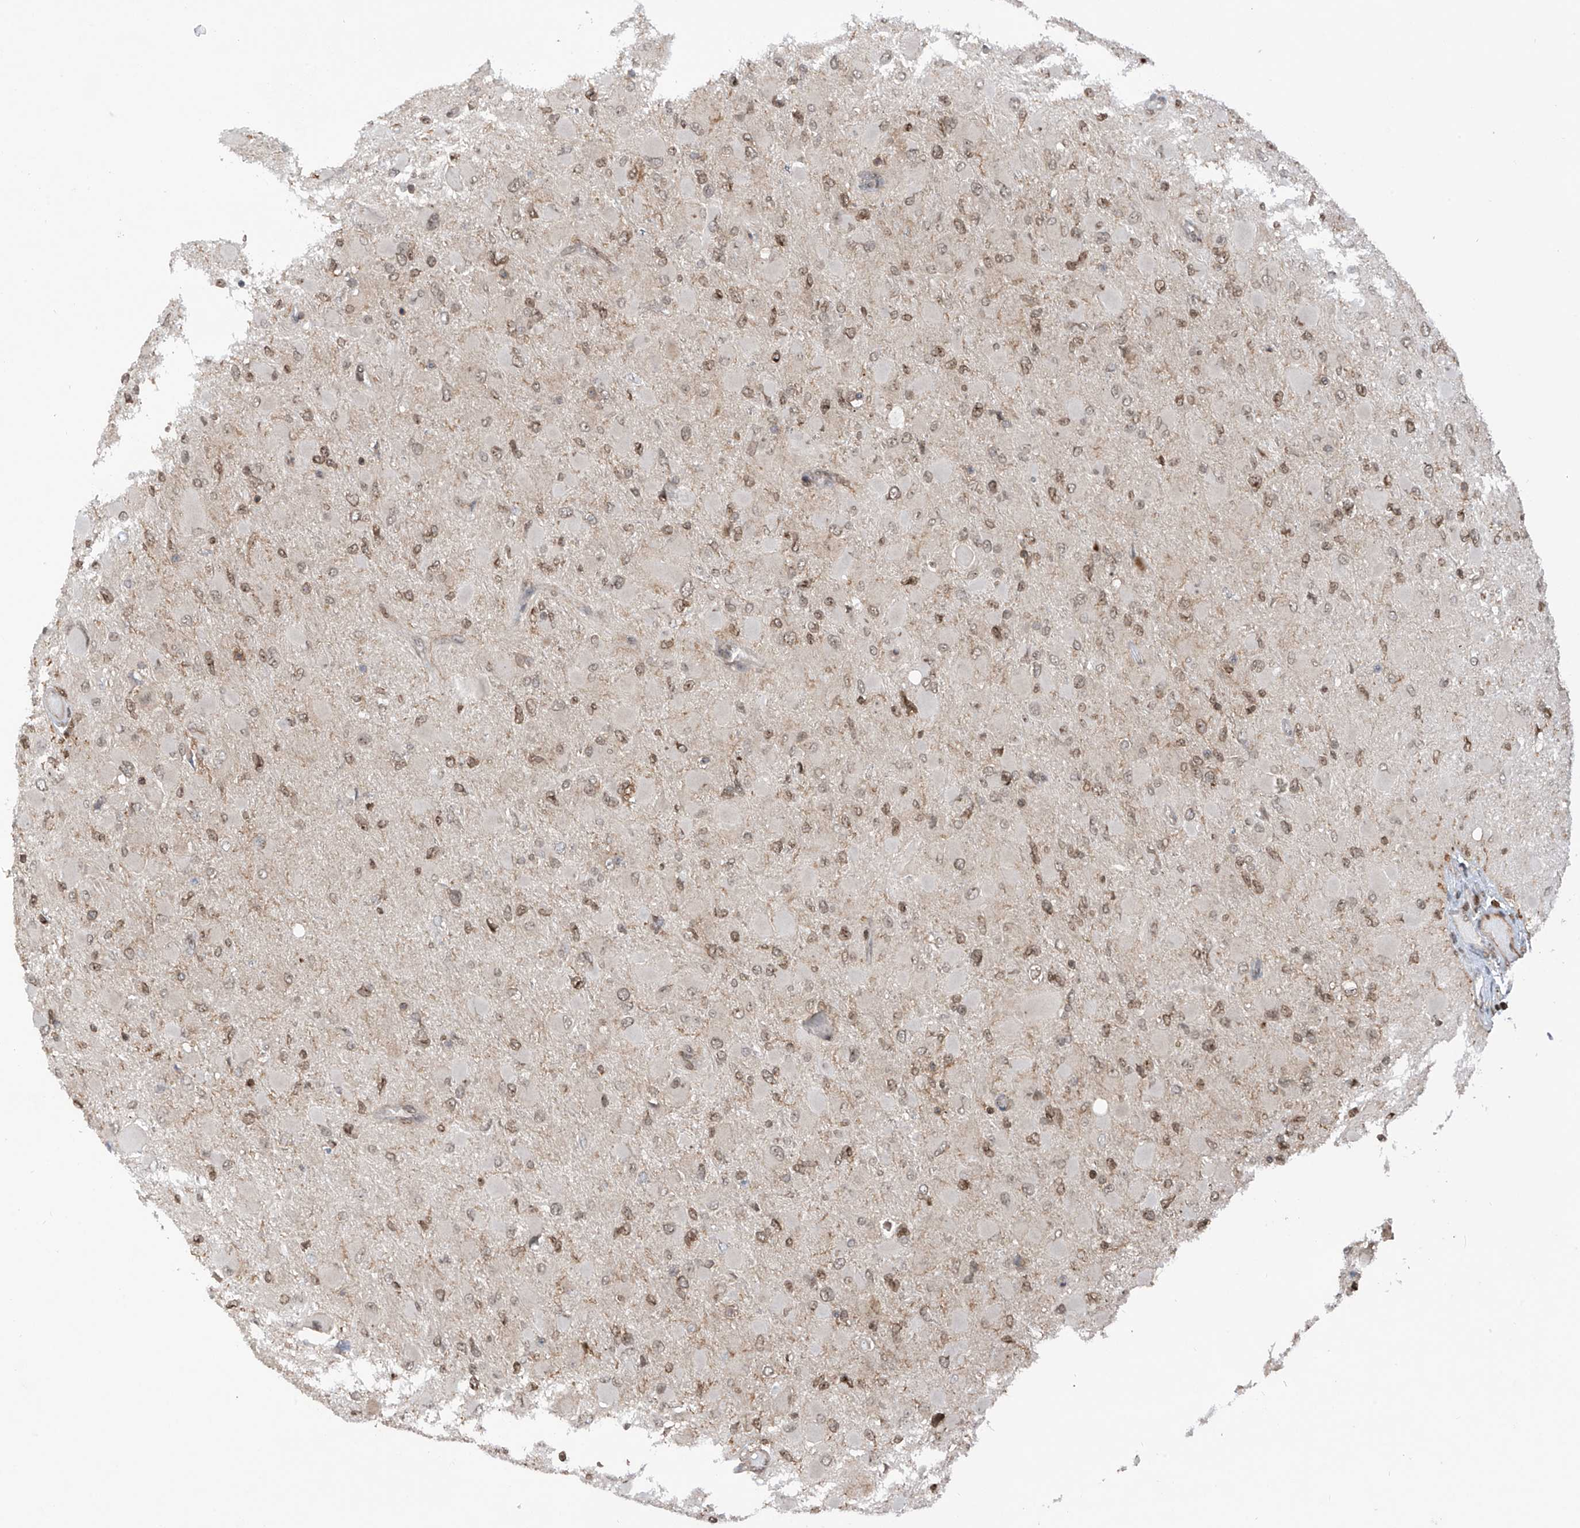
{"staining": {"intensity": "weak", "quantity": "25%-75%", "location": "nuclear"}, "tissue": "glioma", "cell_type": "Tumor cells", "image_type": "cancer", "snomed": [{"axis": "morphology", "description": "Glioma, malignant, High grade"}, {"axis": "topography", "description": "Cerebral cortex"}], "caption": "A histopathology image of human glioma stained for a protein shows weak nuclear brown staining in tumor cells. (Stains: DAB in brown, nuclei in blue, Microscopy: brightfield microscopy at high magnification).", "gene": "REPIN1", "patient": {"sex": "female", "age": 36}}